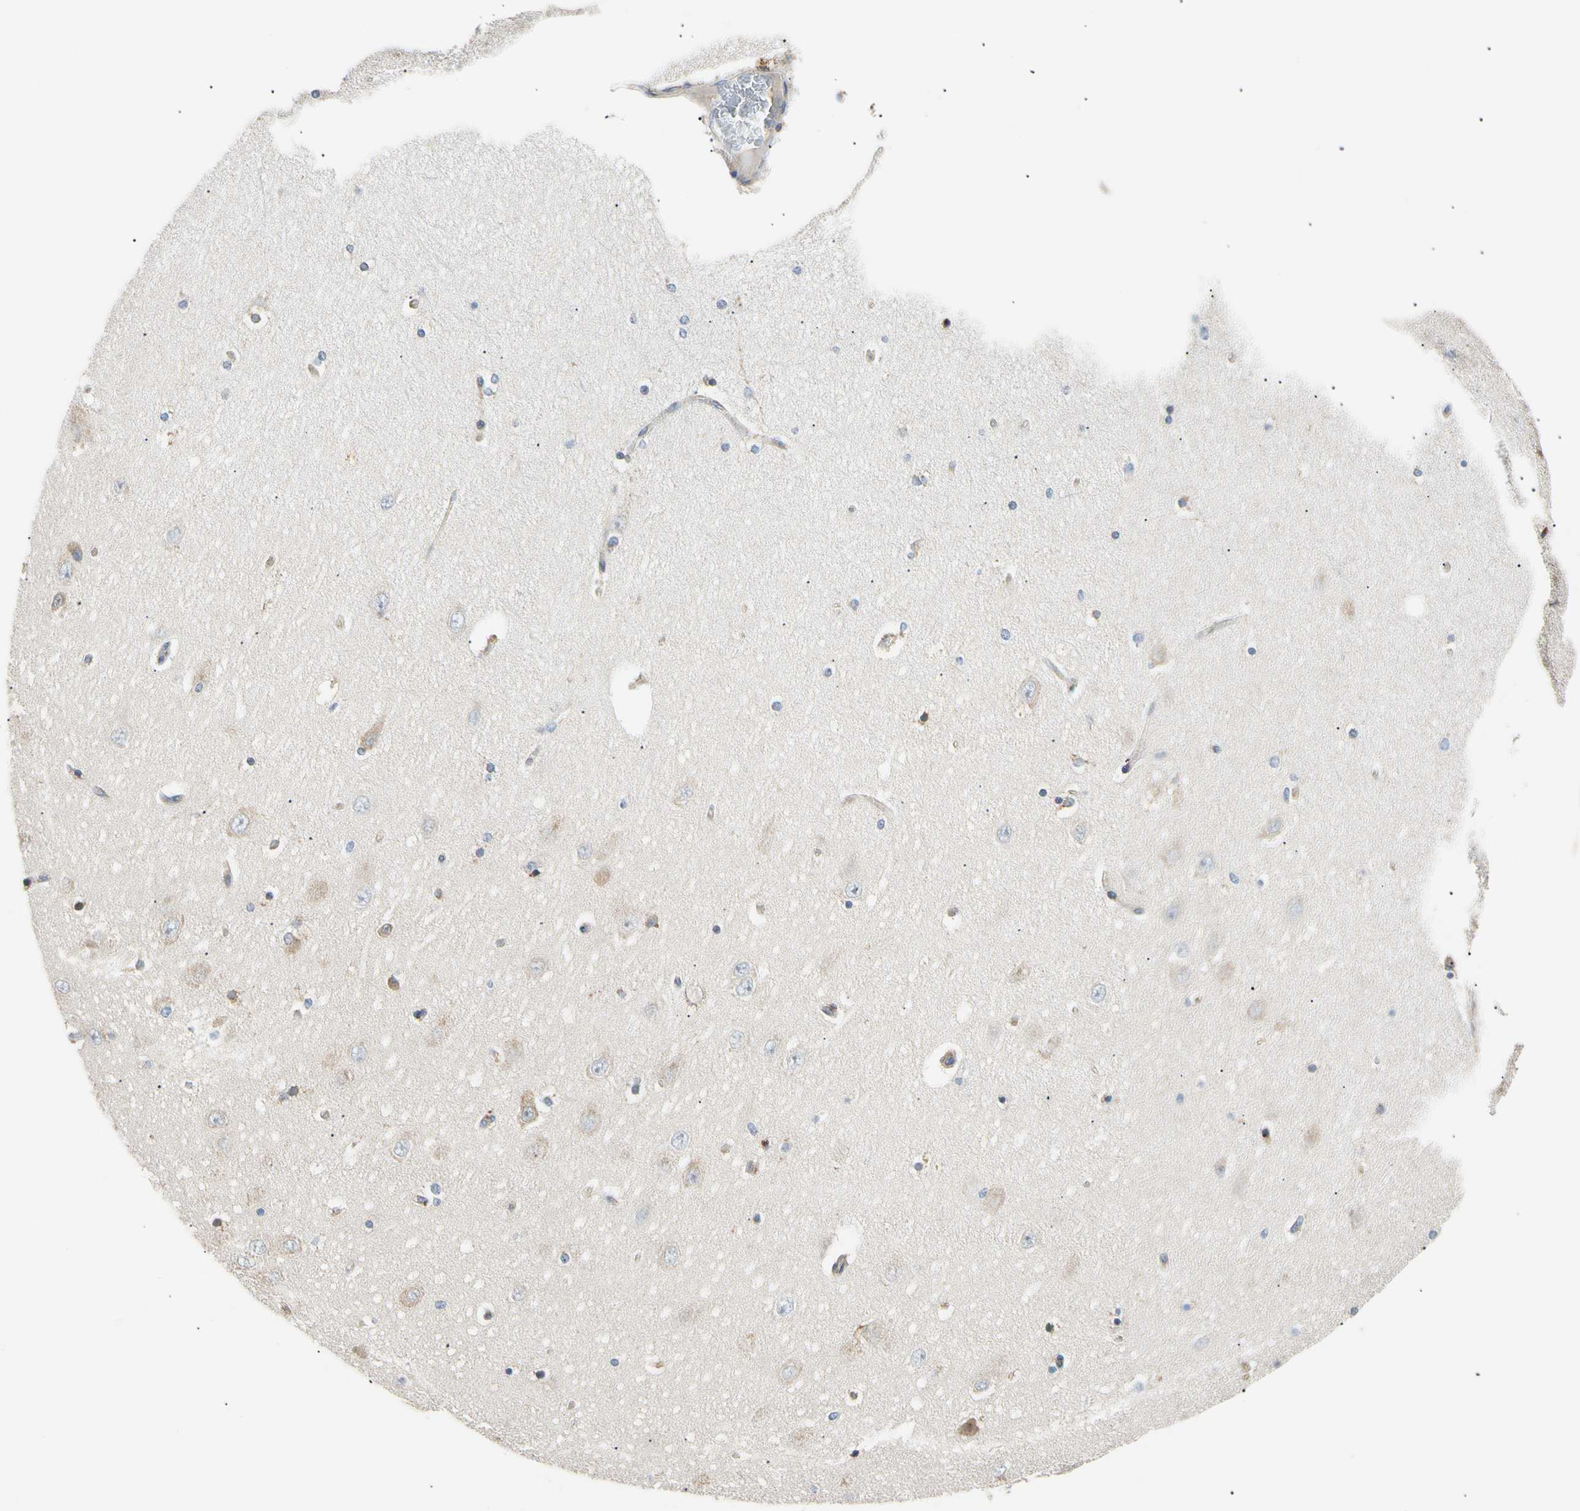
{"staining": {"intensity": "negative", "quantity": "none", "location": "none"}, "tissue": "hippocampus", "cell_type": "Glial cells", "image_type": "normal", "snomed": [{"axis": "morphology", "description": "Normal tissue, NOS"}, {"axis": "topography", "description": "Hippocampus"}], "caption": "IHC histopathology image of benign hippocampus stained for a protein (brown), which demonstrates no staining in glial cells.", "gene": "PLGRKT", "patient": {"sex": "female", "age": 54}}